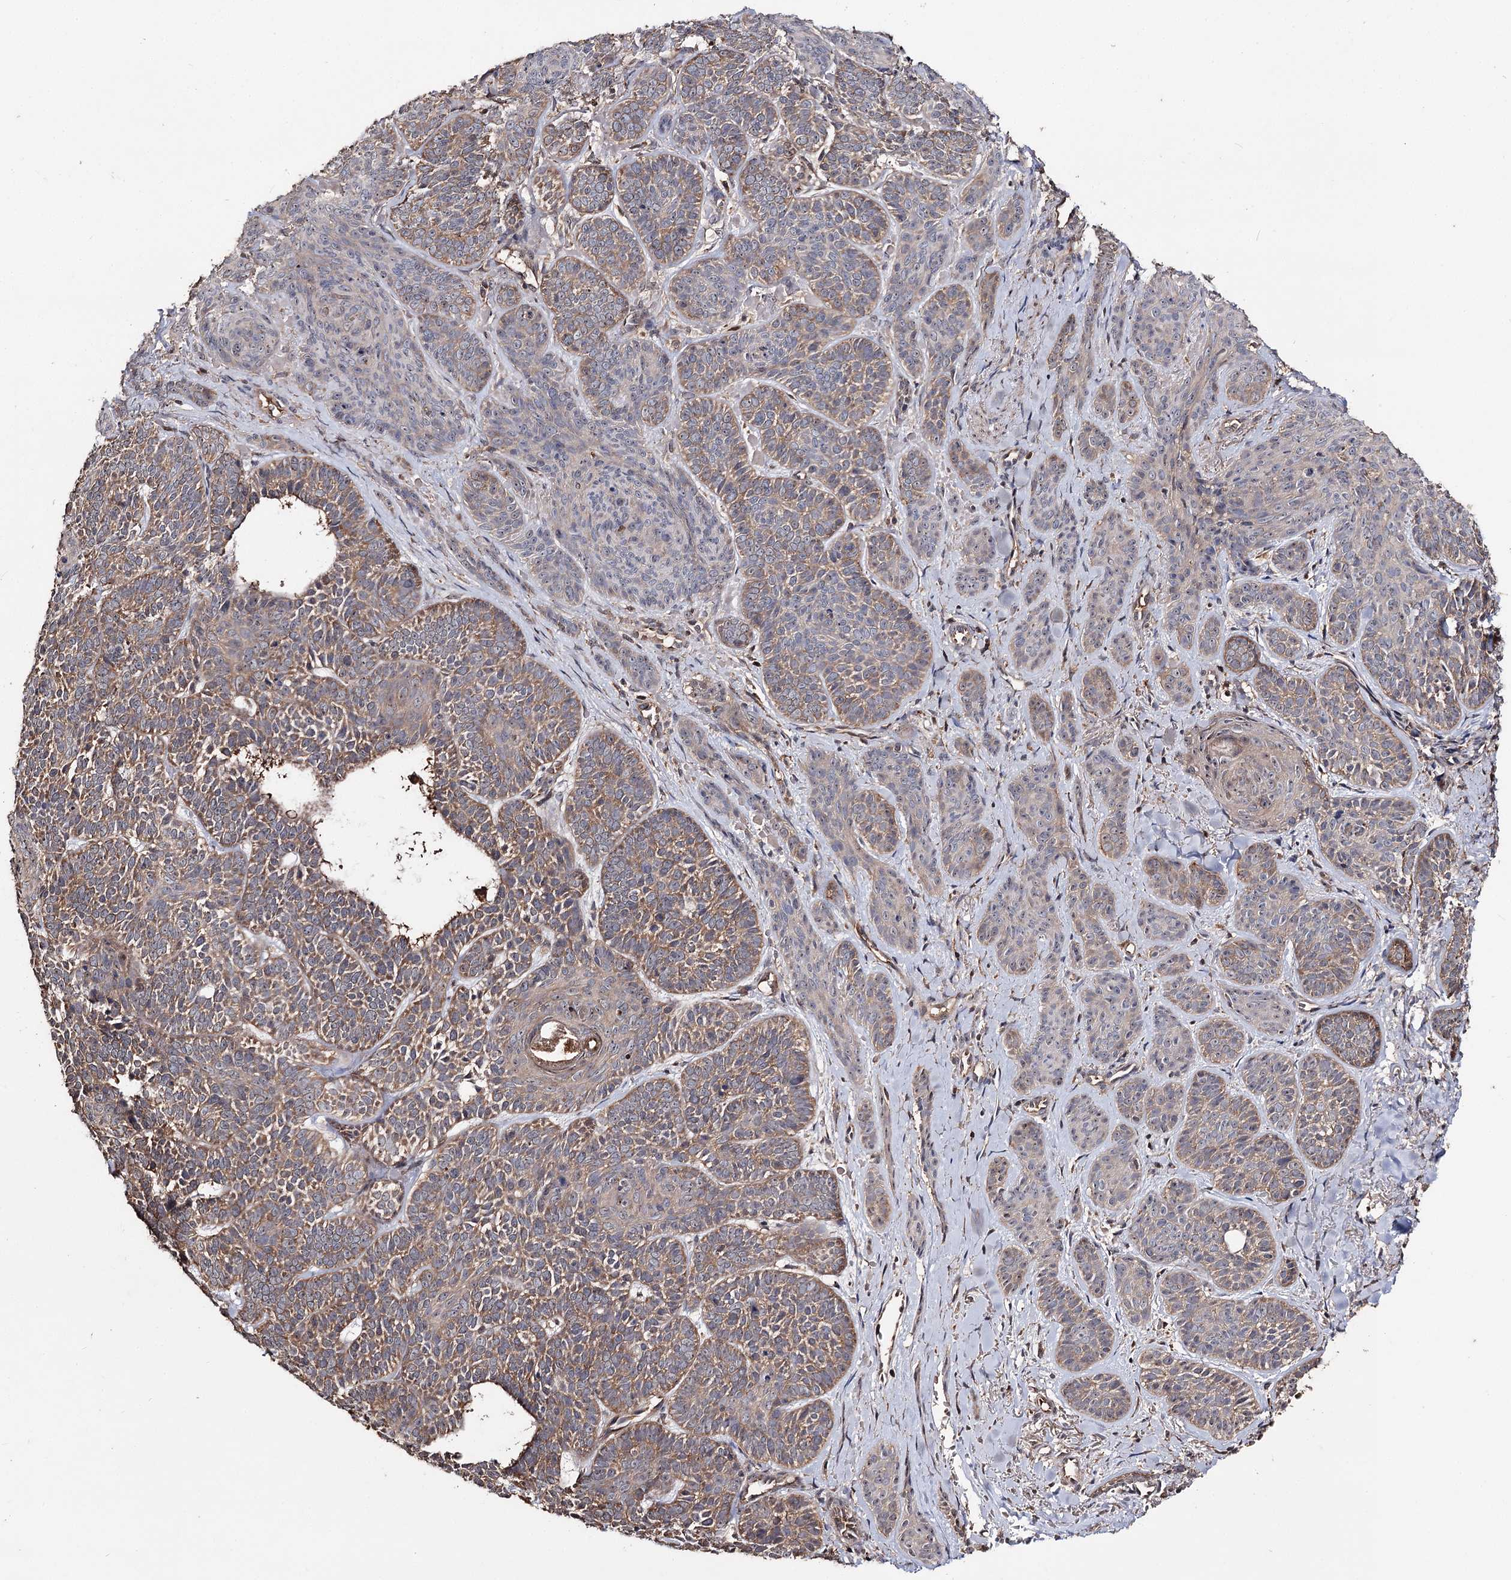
{"staining": {"intensity": "moderate", "quantity": ">75%", "location": "cytoplasmic/membranous"}, "tissue": "skin cancer", "cell_type": "Tumor cells", "image_type": "cancer", "snomed": [{"axis": "morphology", "description": "Basal cell carcinoma"}, {"axis": "topography", "description": "Skin"}], "caption": "Moderate cytoplasmic/membranous protein staining is appreciated in about >75% of tumor cells in basal cell carcinoma (skin). Ihc stains the protein in brown and the nuclei are stained blue.", "gene": "FAM53B", "patient": {"sex": "male", "age": 85}}